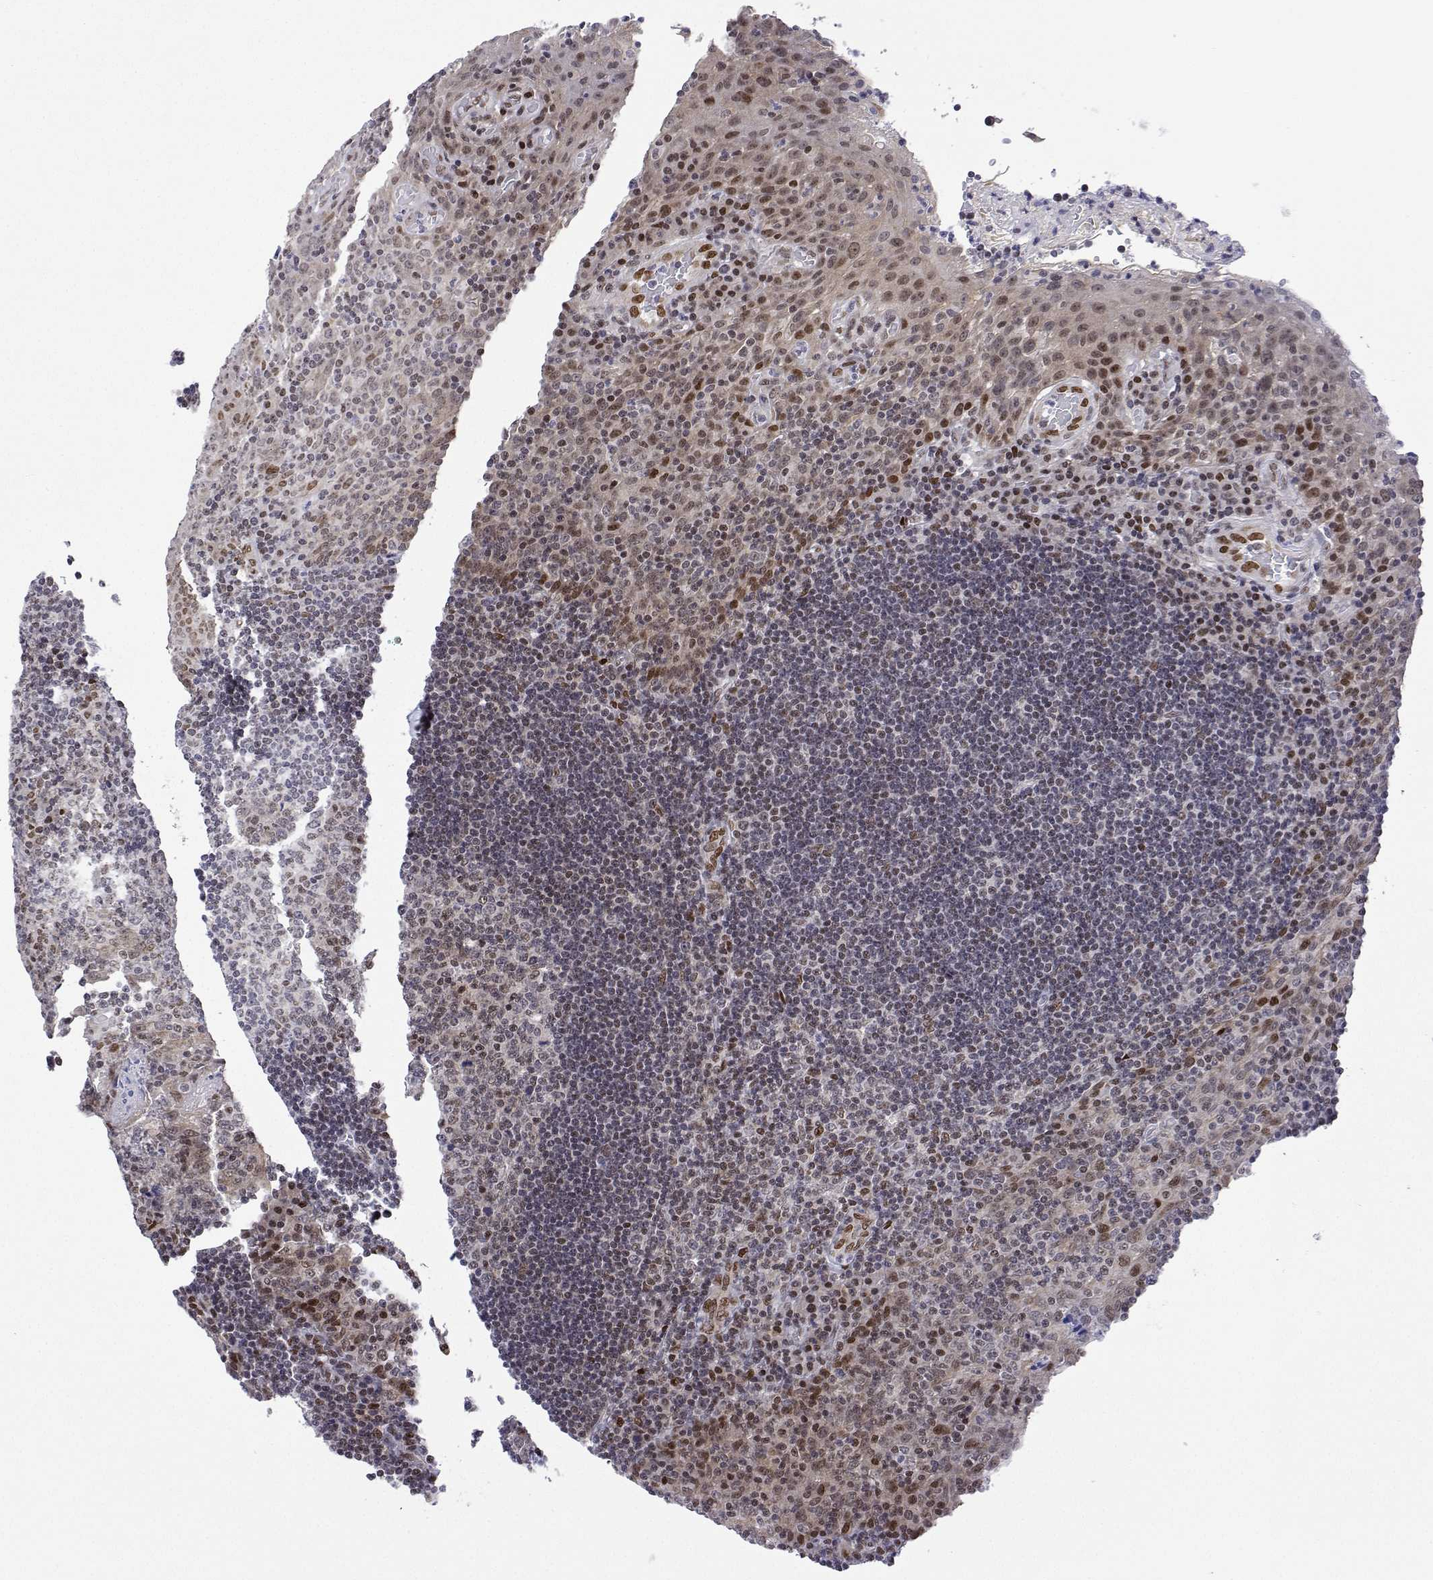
{"staining": {"intensity": "moderate", "quantity": "<25%", "location": "nuclear"}, "tissue": "tonsil", "cell_type": "Germinal center cells", "image_type": "normal", "snomed": [{"axis": "morphology", "description": "Normal tissue, NOS"}, {"axis": "topography", "description": "Tonsil"}], "caption": "Protein positivity by immunohistochemistry demonstrates moderate nuclear expression in about <25% of germinal center cells in benign tonsil. (brown staining indicates protein expression, while blue staining denotes nuclei).", "gene": "XPC", "patient": {"sex": "male", "age": 17}}